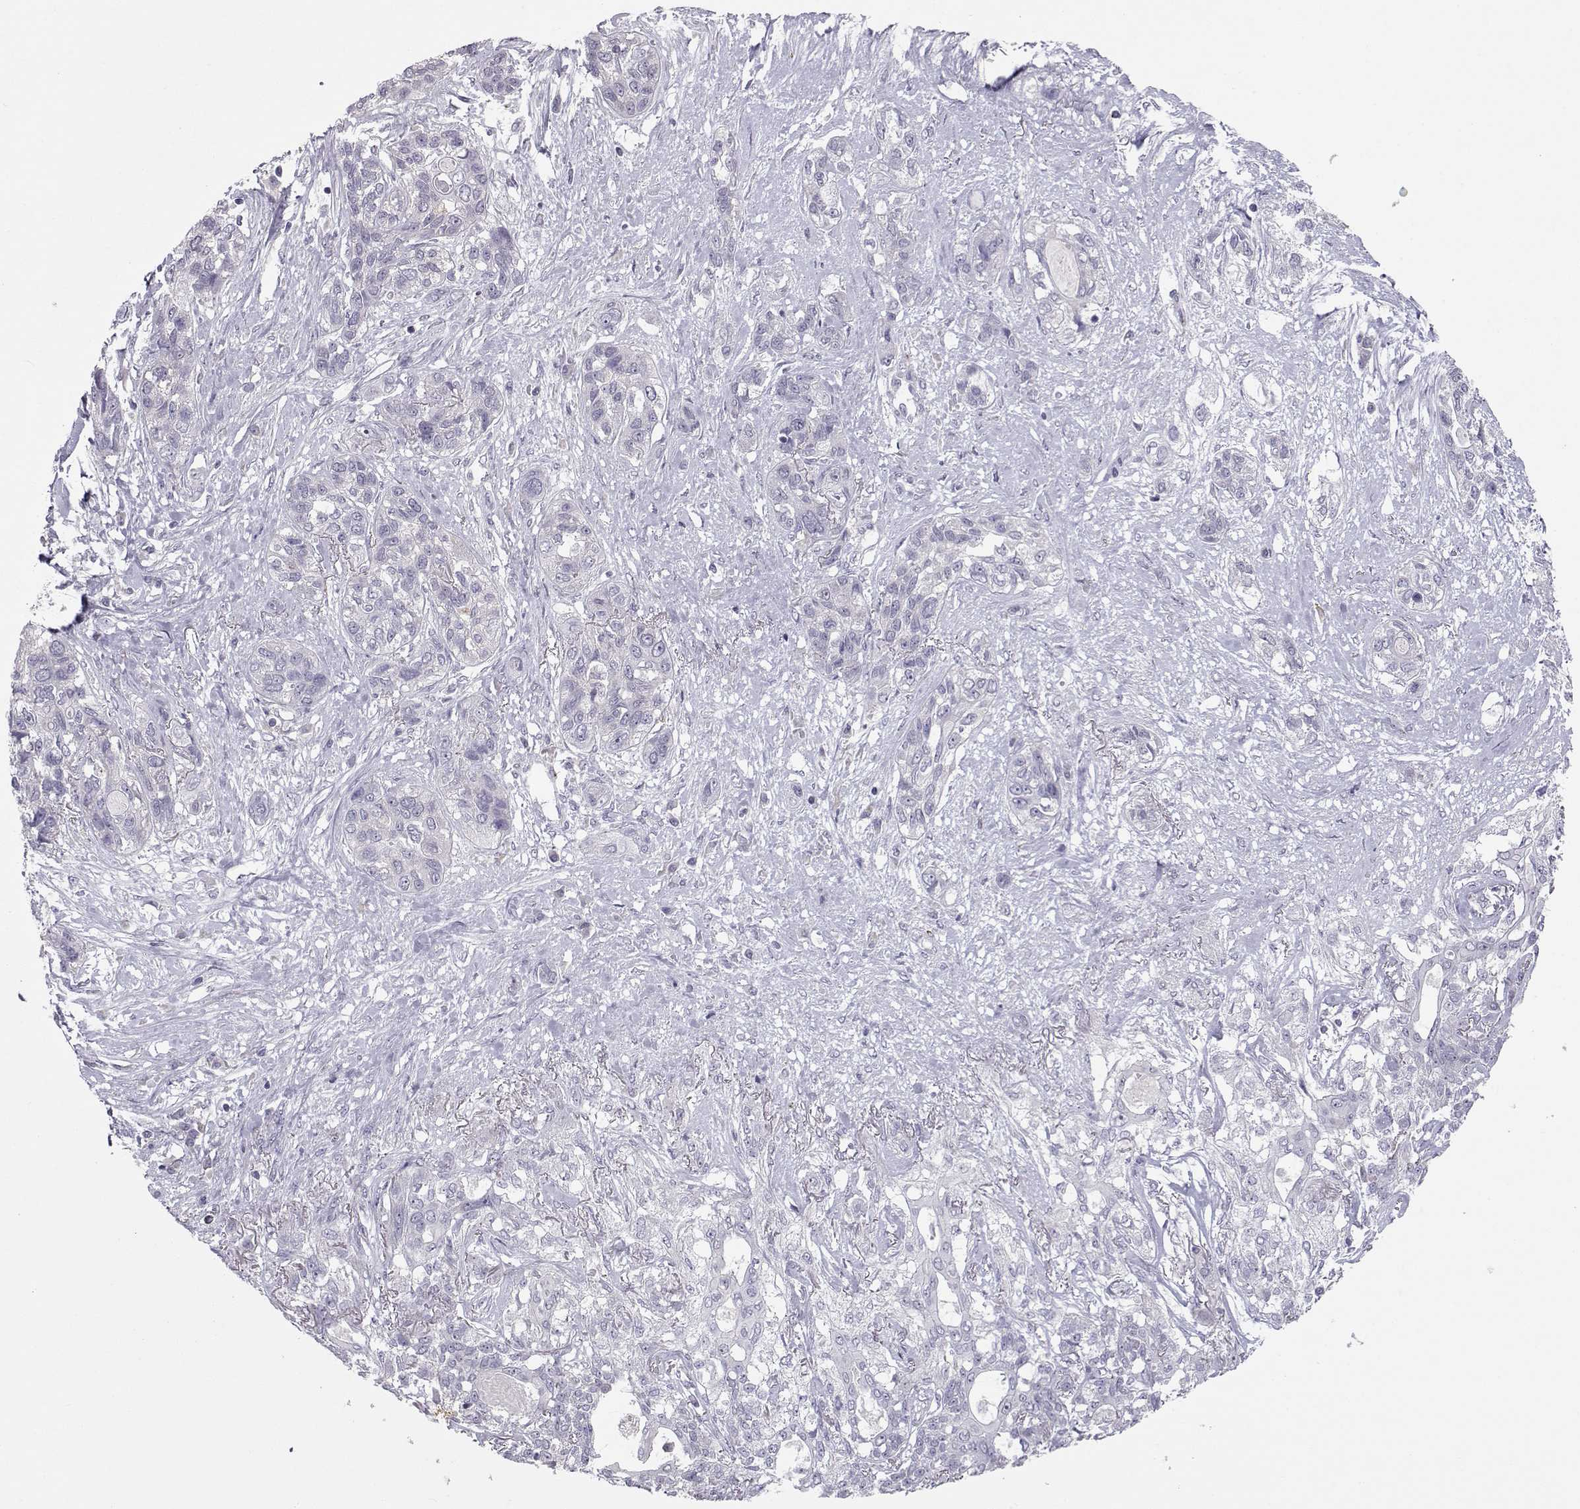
{"staining": {"intensity": "negative", "quantity": "none", "location": "none"}, "tissue": "lung cancer", "cell_type": "Tumor cells", "image_type": "cancer", "snomed": [{"axis": "morphology", "description": "Squamous cell carcinoma, NOS"}, {"axis": "topography", "description": "Lung"}], "caption": "This is an IHC image of lung cancer (squamous cell carcinoma). There is no positivity in tumor cells.", "gene": "NPVF", "patient": {"sex": "female", "age": 70}}